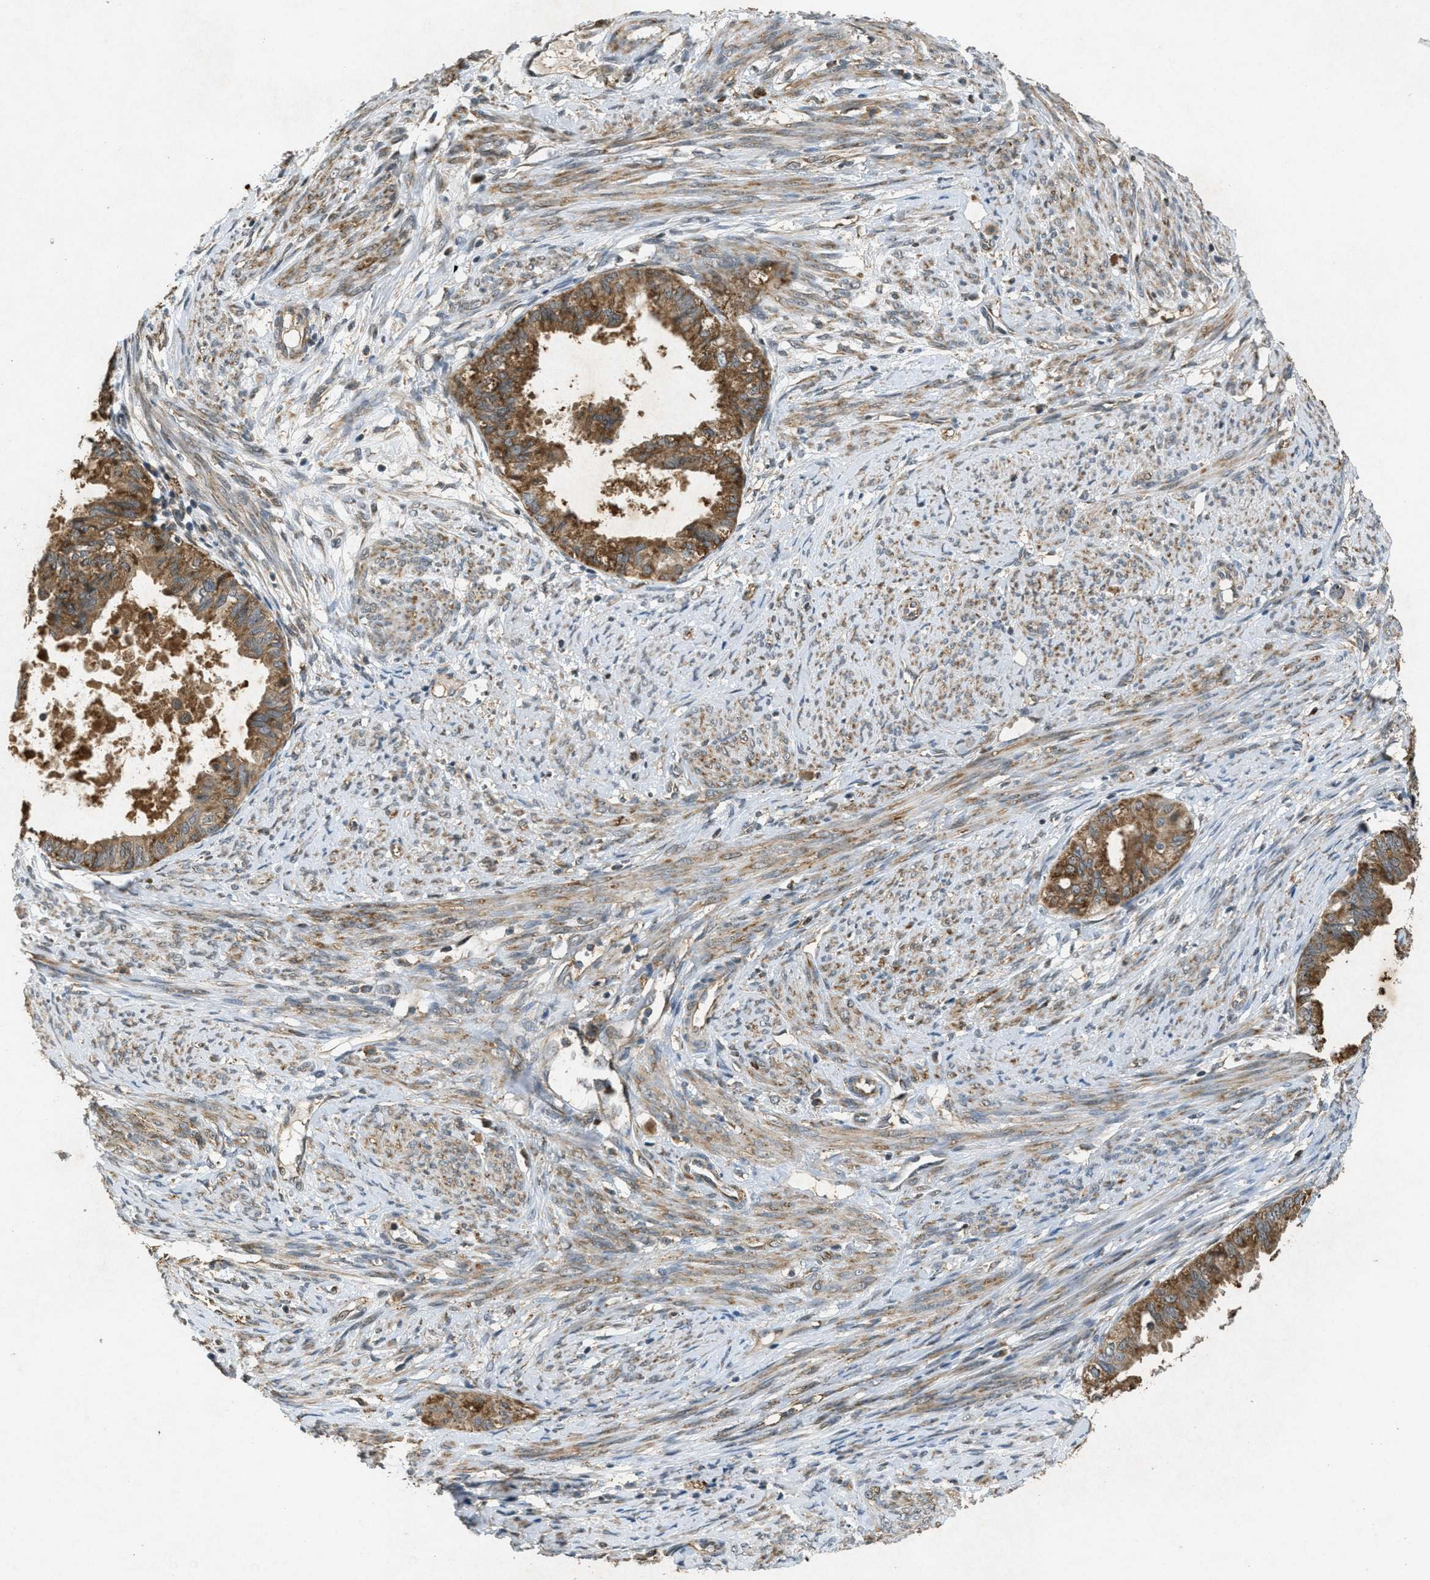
{"staining": {"intensity": "moderate", "quantity": ">75%", "location": "cytoplasmic/membranous"}, "tissue": "cervical cancer", "cell_type": "Tumor cells", "image_type": "cancer", "snomed": [{"axis": "morphology", "description": "Normal tissue, NOS"}, {"axis": "morphology", "description": "Adenocarcinoma, NOS"}, {"axis": "topography", "description": "Cervix"}, {"axis": "topography", "description": "Endometrium"}], "caption": "IHC (DAB) staining of adenocarcinoma (cervical) reveals moderate cytoplasmic/membranous protein positivity in approximately >75% of tumor cells.", "gene": "PPP1R15A", "patient": {"sex": "female", "age": 86}}